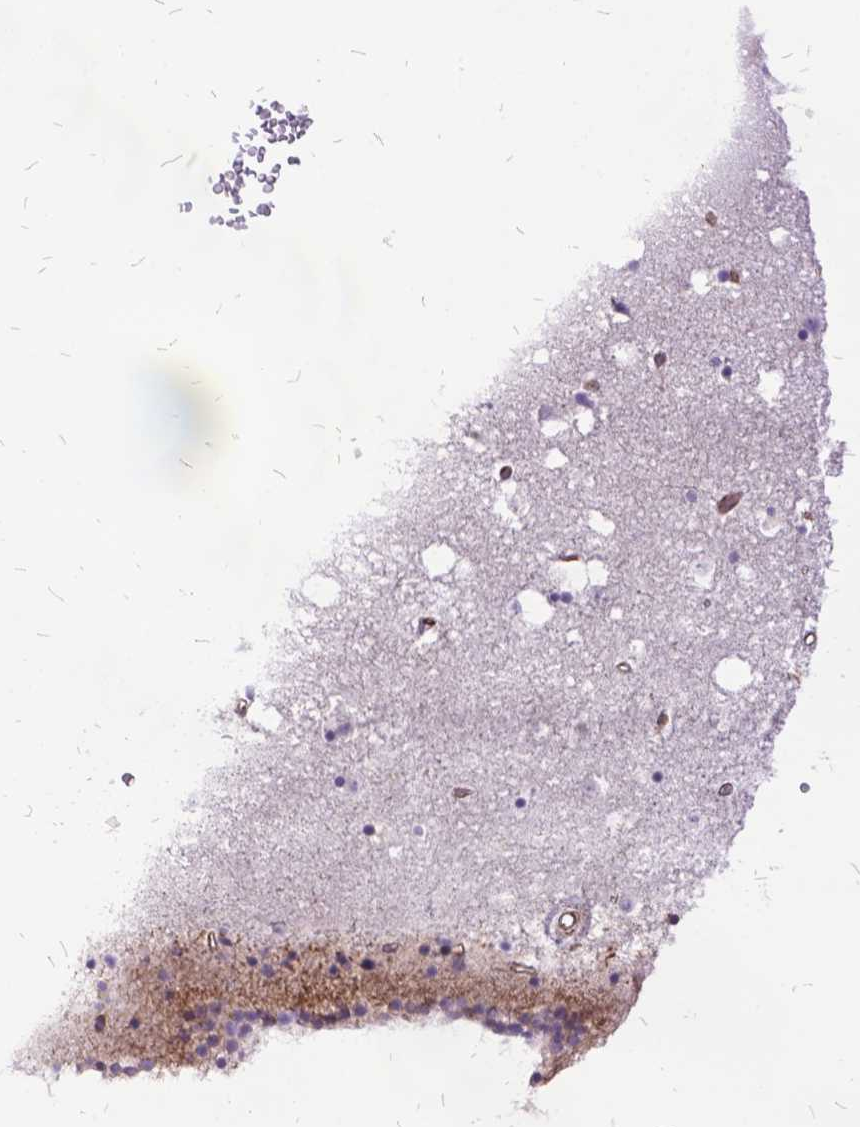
{"staining": {"intensity": "moderate", "quantity": "<25%", "location": "cytoplasmic/membranous"}, "tissue": "caudate", "cell_type": "Glial cells", "image_type": "normal", "snomed": [{"axis": "morphology", "description": "Normal tissue, NOS"}, {"axis": "topography", "description": "Lateral ventricle wall"}], "caption": "High-magnification brightfield microscopy of unremarkable caudate stained with DAB (3,3'-diaminobenzidine) (brown) and counterstained with hematoxylin (blue). glial cells exhibit moderate cytoplasmic/membranous positivity is appreciated in approximately<25% of cells. (Brightfield microscopy of DAB IHC at high magnification).", "gene": "GRB7", "patient": {"sex": "female", "age": 71}}